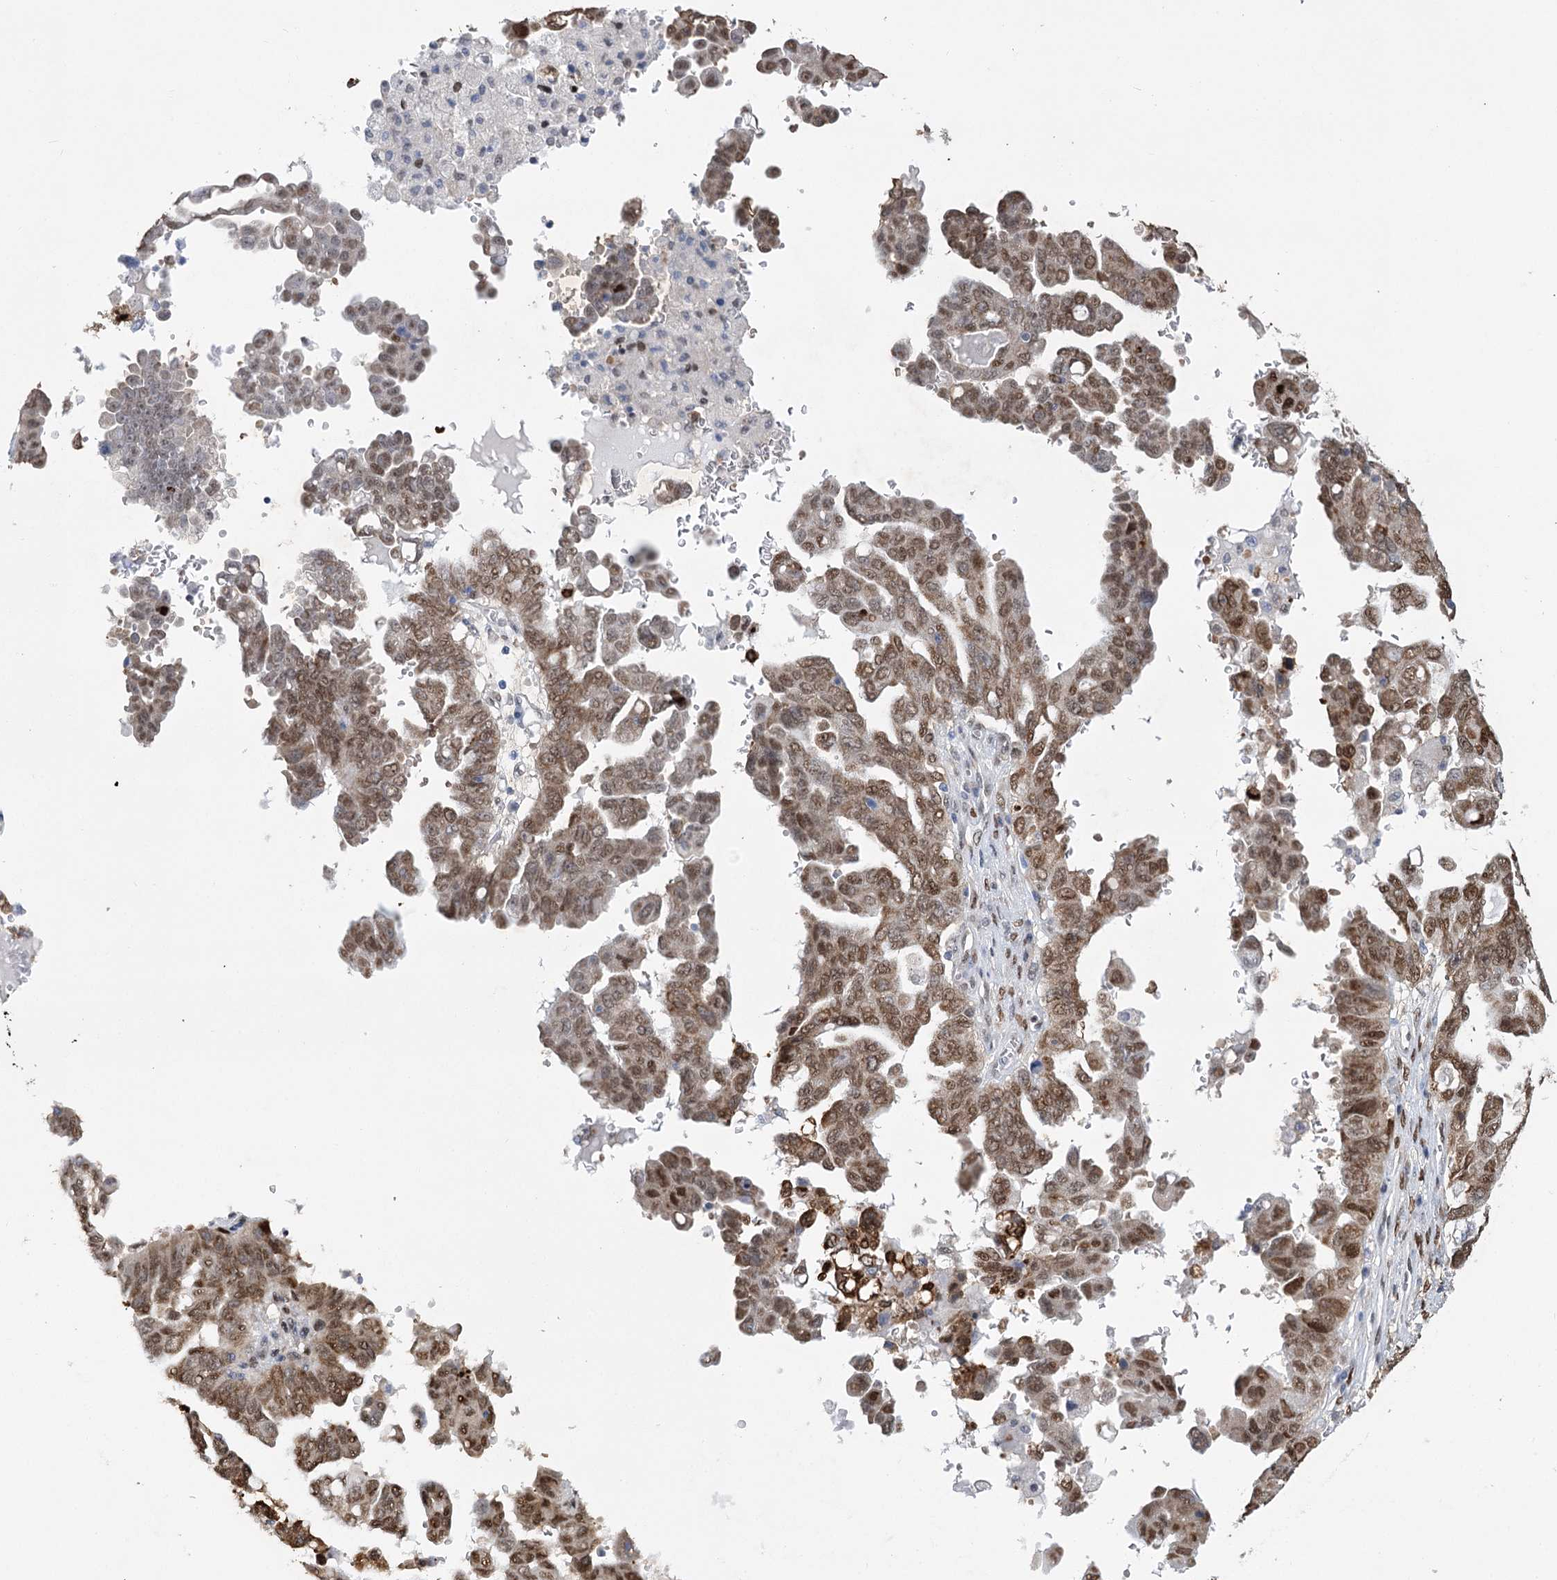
{"staining": {"intensity": "moderate", "quantity": ">75%", "location": "nuclear"}, "tissue": "ovarian cancer", "cell_type": "Tumor cells", "image_type": "cancer", "snomed": [{"axis": "morphology", "description": "Carcinoma, endometroid"}, {"axis": "topography", "description": "Ovary"}], "caption": "This is an image of immunohistochemistry (IHC) staining of ovarian cancer (endometroid carcinoma), which shows moderate expression in the nuclear of tumor cells.", "gene": "NFU1", "patient": {"sex": "female", "age": 62}}